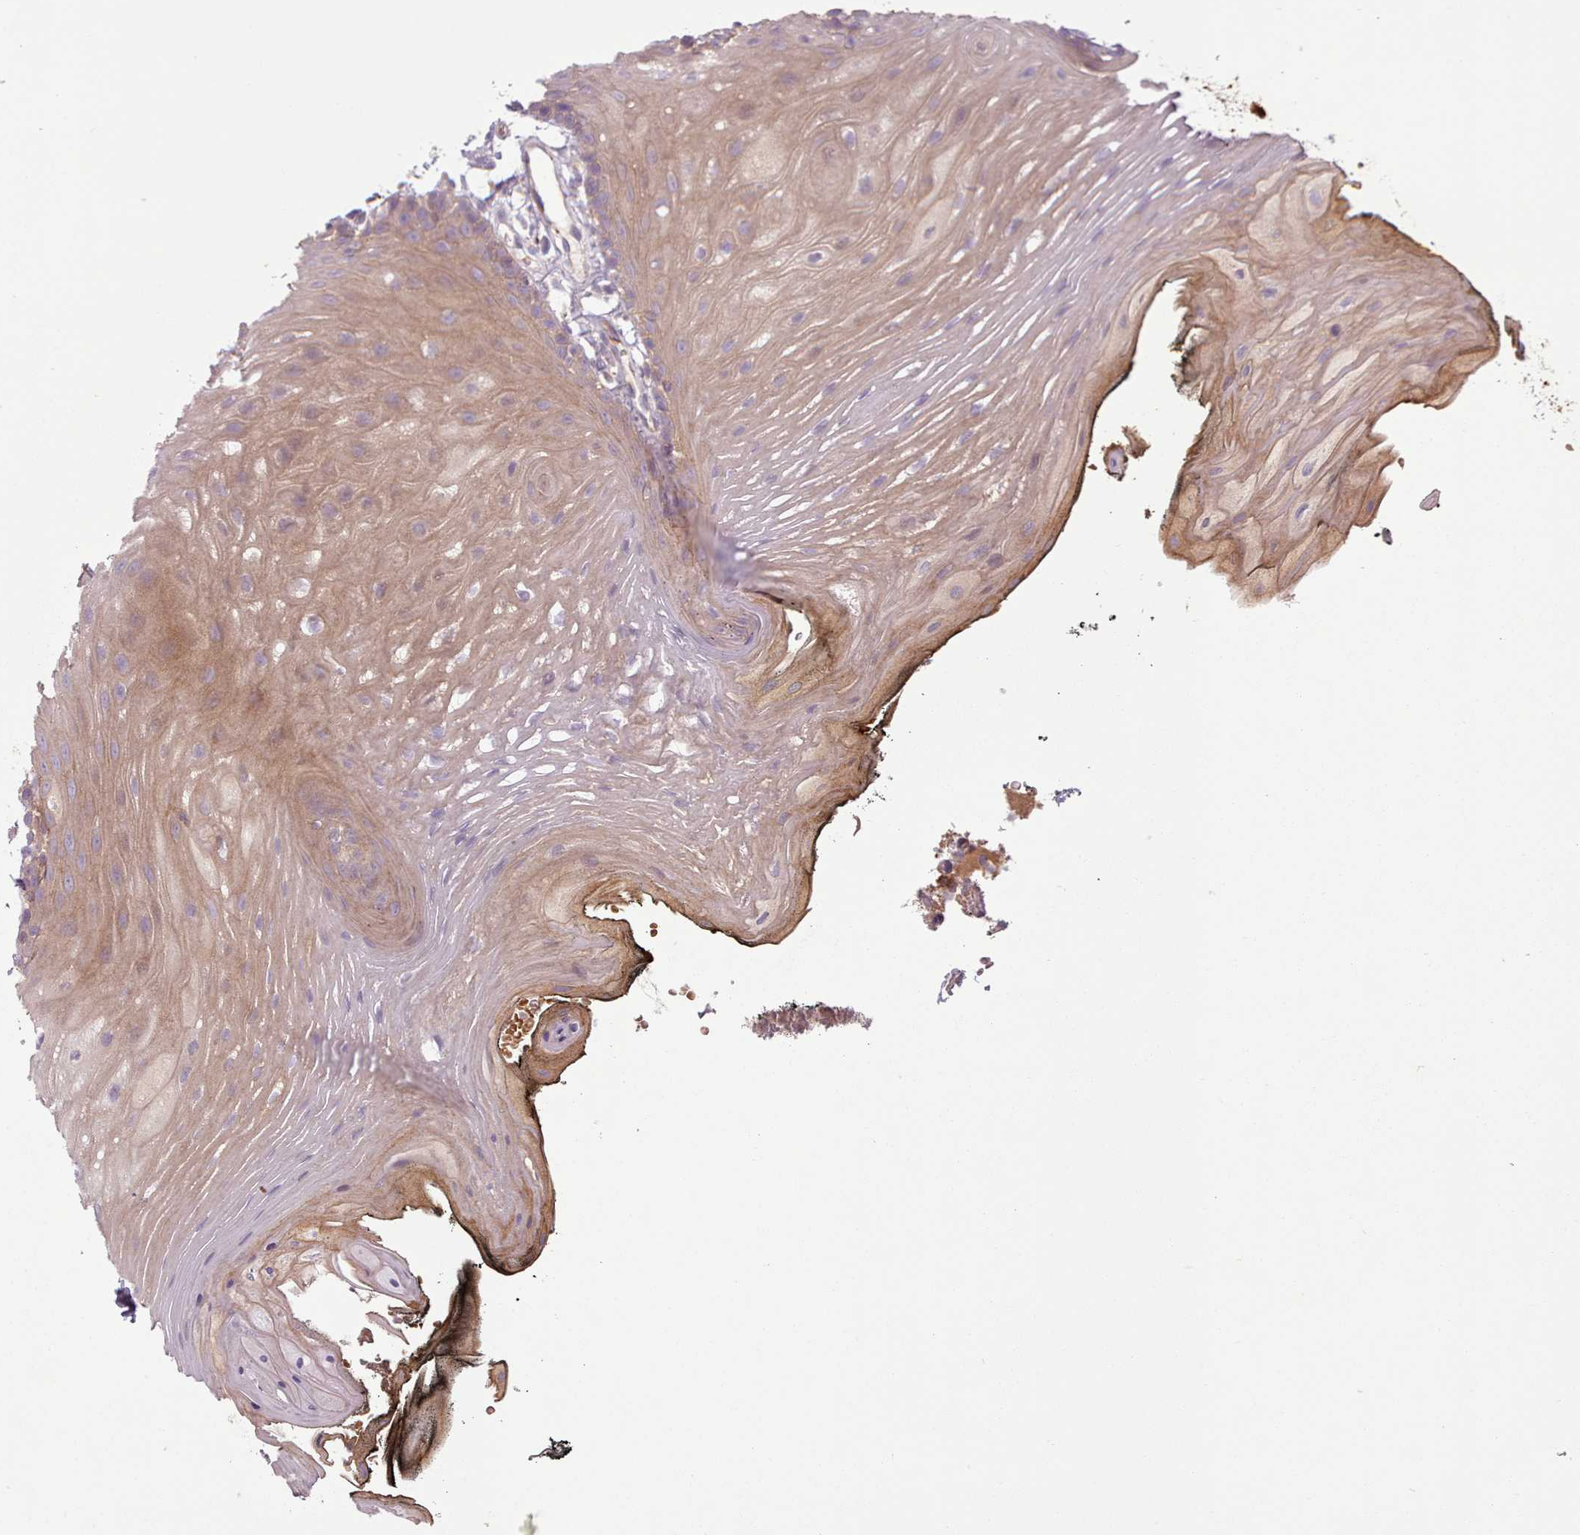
{"staining": {"intensity": "moderate", "quantity": "25%-75%", "location": "cytoplasmic/membranous"}, "tissue": "oral mucosa", "cell_type": "Squamous epithelial cells", "image_type": "normal", "snomed": [{"axis": "morphology", "description": "Normal tissue, NOS"}, {"axis": "topography", "description": "Oral tissue"}, {"axis": "topography", "description": "Tounge, NOS"}], "caption": "High-magnification brightfield microscopy of unremarkable oral mucosa stained with DAB (3,3'-diaminobenzidine) (brown) and counterstained with hematoxylin (blue). squamous epithelial cells exhibit moderate cytoplasmic/membranous positivity is seen in about25%-75% of cells.", "gene": "NT5DC2", "patient": {"sex": "female", "age": 81}}